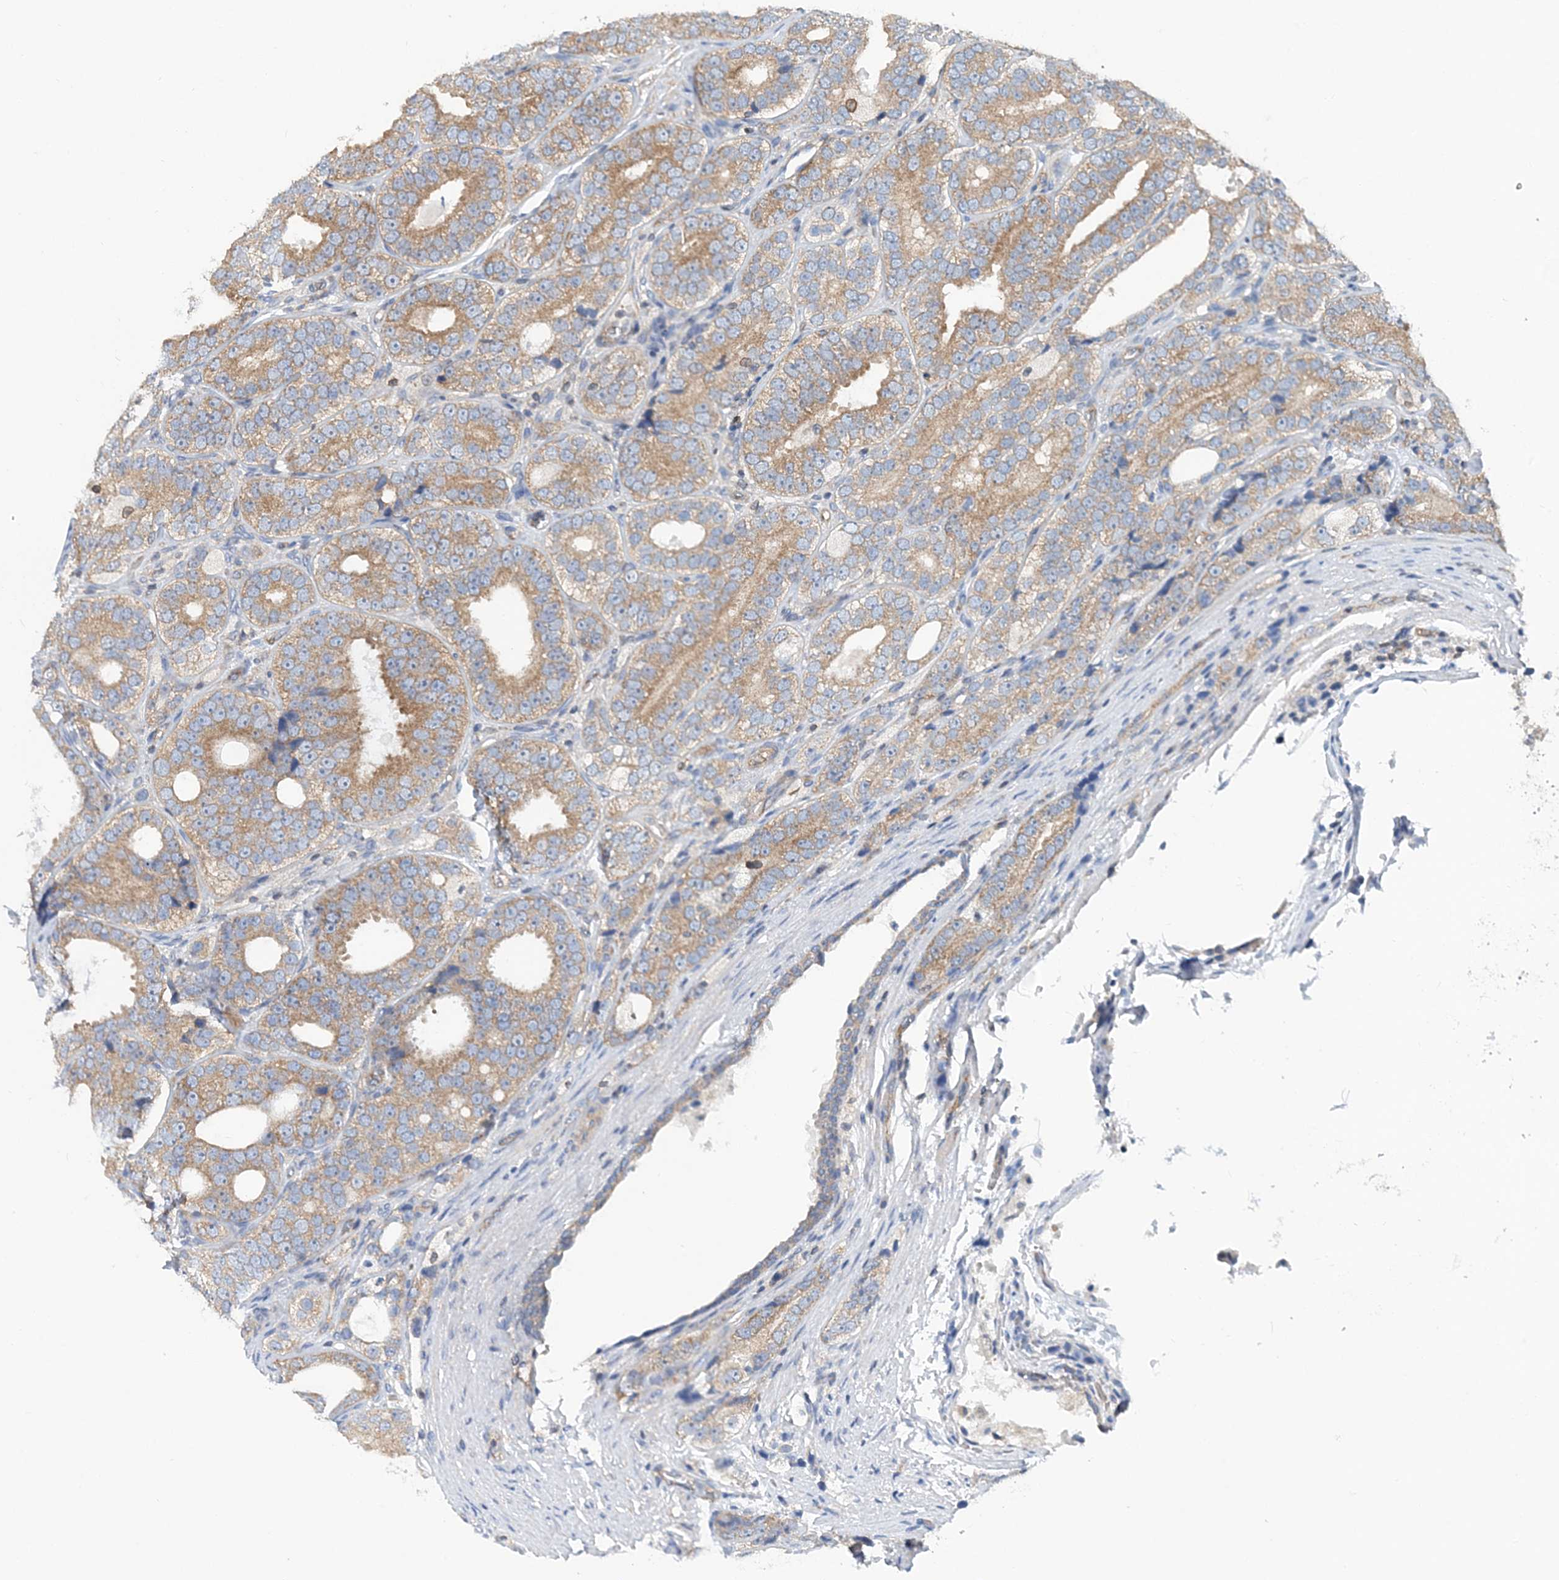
{"staining": {"intensity": "moderate", "quantity": ">75%", "location": "cytoplasmic/membranous"}, "tissue": "prostate cancer", "cell_type": "Tumor cells", "image_type": "cancer", "snomed": [{"axis": "morphology", "description": "Adenocarcinoma, High grade"}, {"axis": "topography", "description": "Prostate"}], "caption": "The histopathology image demonstrates a brown stain indicating the presence of a protein in the cytoplasmic/membranous of tumor cells in prostate high-grade adenocarcinoma.", "gene": "MOB4", "patient": {"sex": "male", "age": 56}}